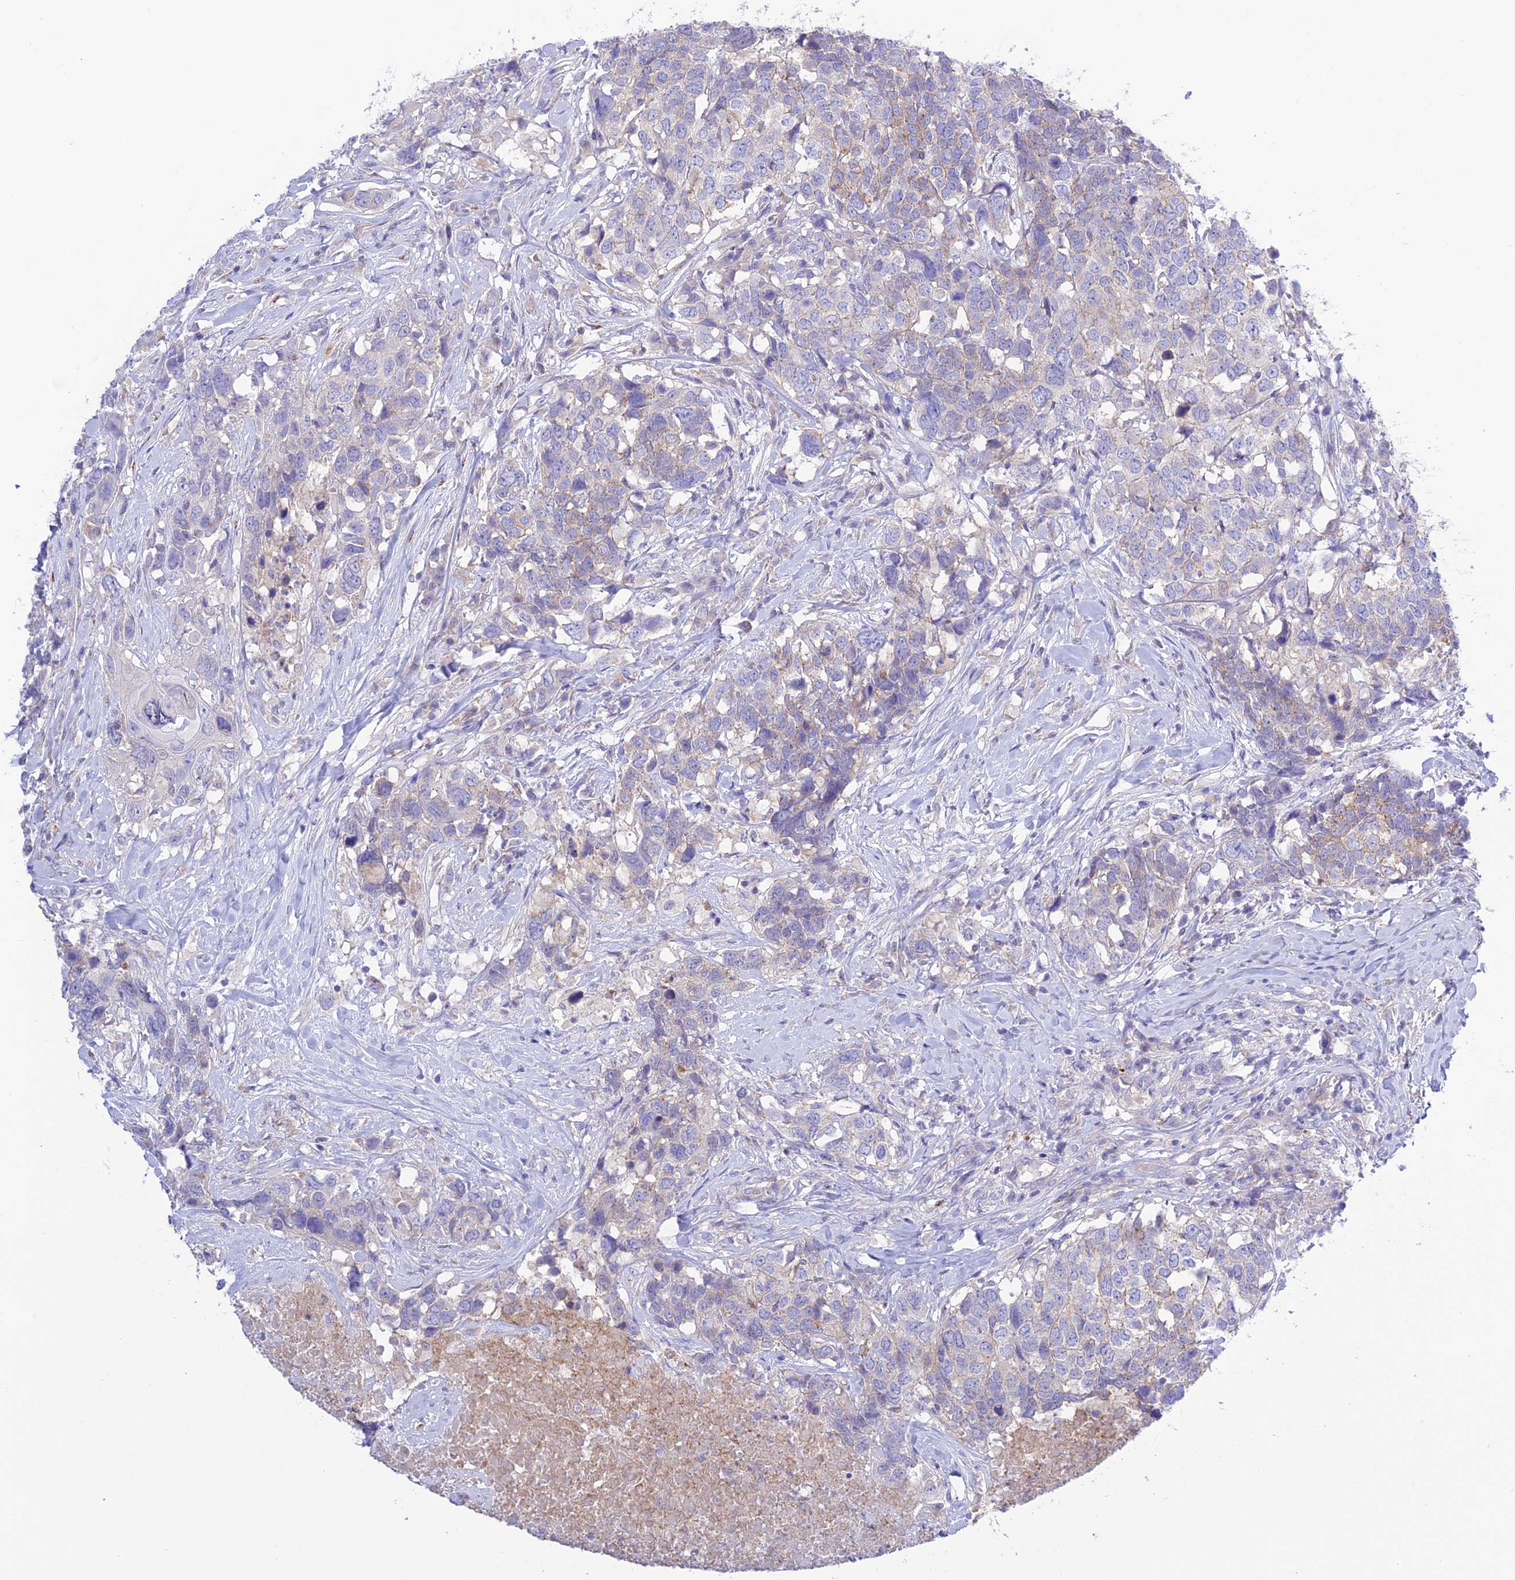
{"staining": {"intensity": "negative", "quantity": "none", "location": "none"}, "tissue": "head and neck cancer", "cell_type": "Tumor cells", "image_type": "cancer", "snomed": [{"axis": "morphology", "description": "Squamous cell carcinoma, NOS"}, {"axis": "topography", "description": "Head-Neck"}], "caption": "Immunohistochemical staining of head and neck cancer (squamous cell carcinoma) displays no significant staining in tumor cells.", "gene": "CHSY3", "patient": {"sex": "male", "age": 66}}